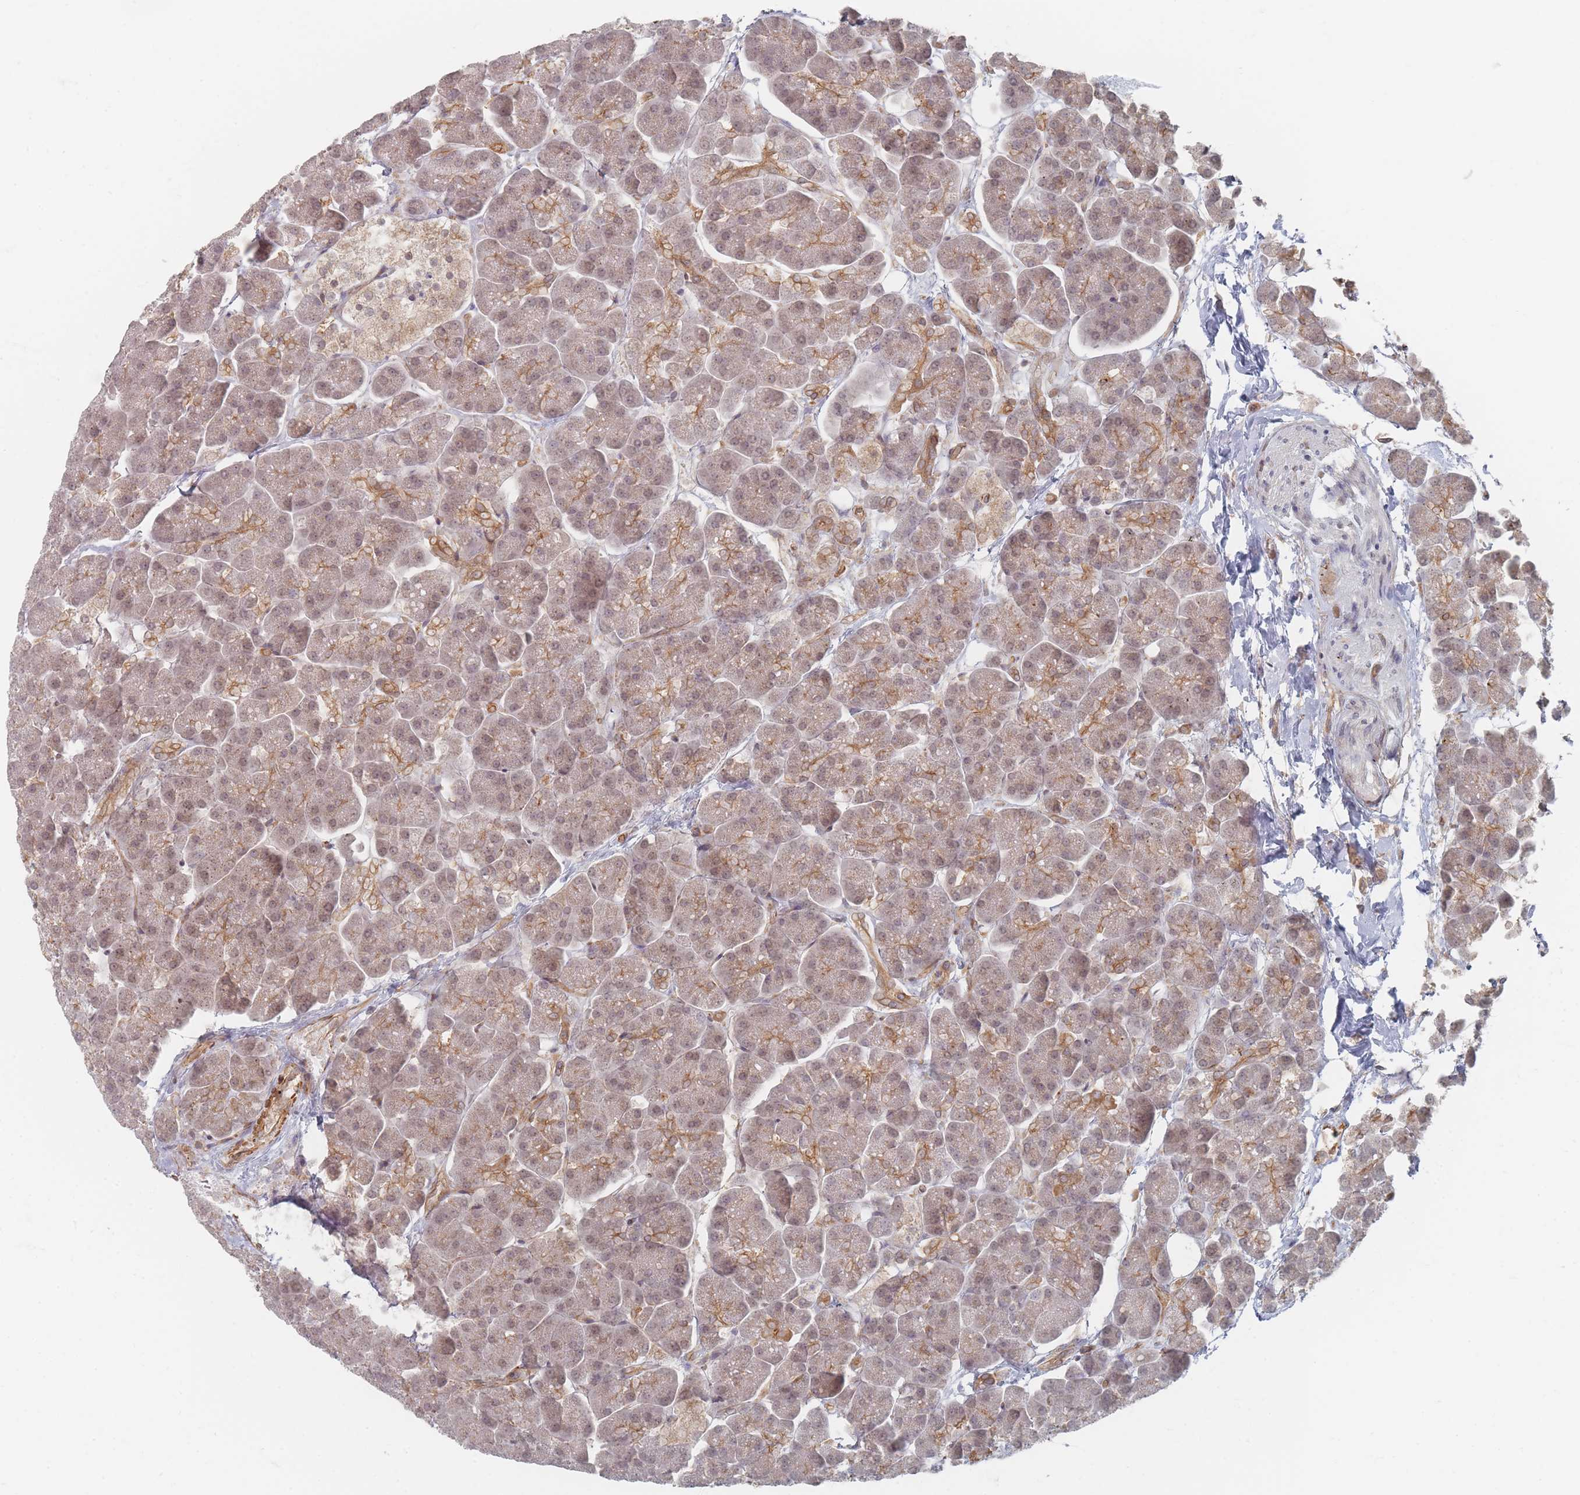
{"staining": {"intensity": "moderate", "quantity": ">75%", "location": "cytoplasmic/membranous,nuclear"}, "tissue": "pancreas", "cell_type": "Exocrine glandular cells", "image_type": "normal", "snomed": [{"axis": "morphology", "description": "Normal tissue, NOS"}, {"axis": "topography", "description": "Pancreas"}, {"axis": "topography", "description": "Peripheral nerve tissue"}], "caption": "Immunohistochemistry staining of benign pancreas, which demonstrates medium levels of moderate cytoplasmic/membranous,nuclear staining in about >75% of exocrine glandular cells indicating moderate cytoplasmic/membranous,nuclear protein positivity. The staining was performed using DAB (brown) for protein detection and nuclei were counterstained in hematoxylin (blue).", "gene": "GLE1", "patient": {"sex": "male", "age": 54}}